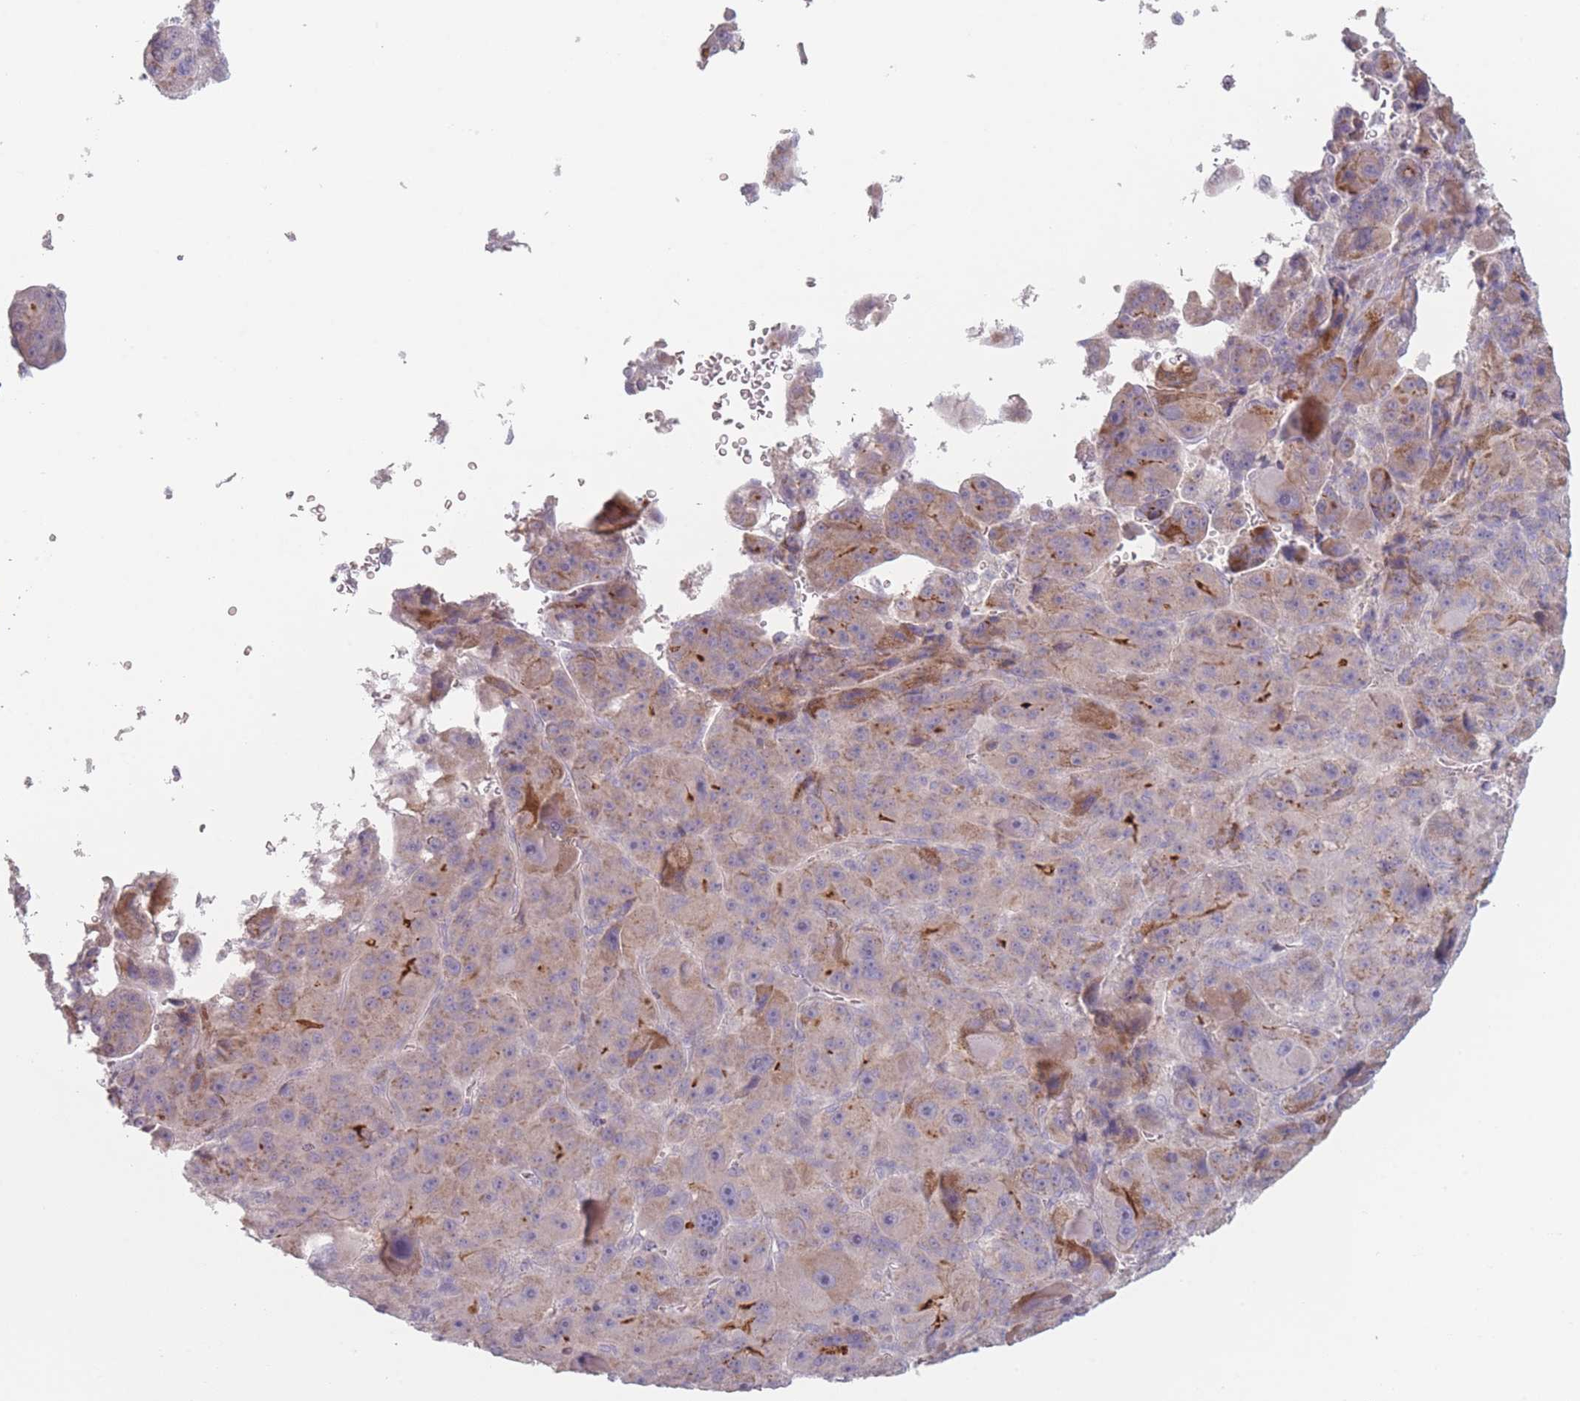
{"staining": {"intensity": "weak", "quantity": ">75%", "location": "cytoplasmic/membranous"}, "tissue": "liver cancer", "cell_type": "Tumor cells", "image_type": "cancer", "snomed": [{"axis": "morphology", "description": "Carcinoma, Hepatocellular, NOS"}, {"axis": "topography", "description": "Liver"}], "caption": "Brown immunohistochemical staining in human liver cancer (hepatocellular carcinoma) shows weak cytoplasmic/membranous staining in approximately >75% of tumor cells.", "gene": "RASL10B", "patient": {"sex": "male", "age": 76}}